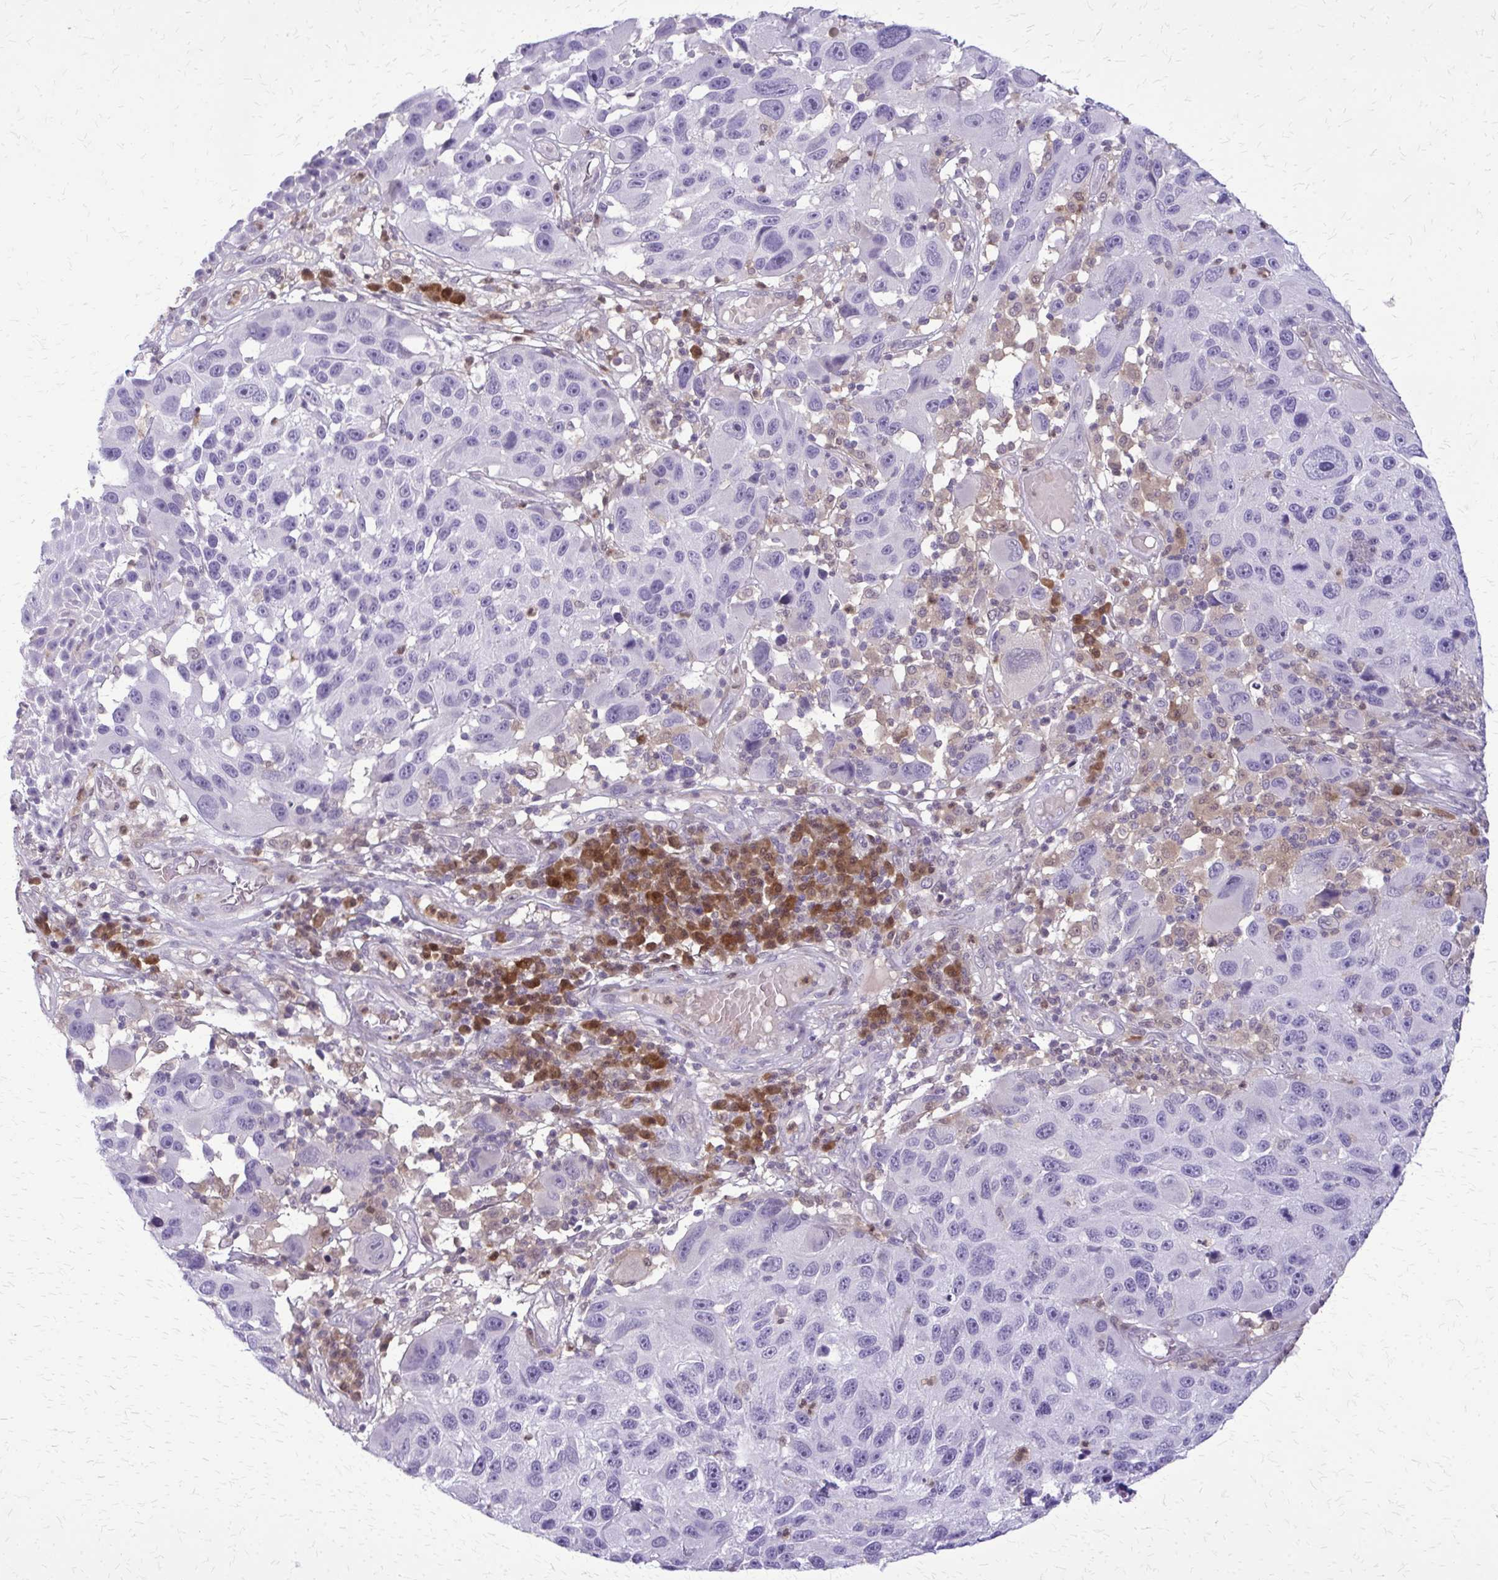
{"staining": {"intensity": "negative", "quantity": "none", "location": "none"}, "tissue": "melanoma", "cell_type": "Tumor cells", "image_type": "cancer", "snomed": [{"axis": "morphology", "description": "Malignant melanoma, NOS"}, {"axis": "topography", "description": "Skin"}], "caption": "DAB (3,3'-diaminobenzidine) immunohistochemical staining of human malignant melanoma shows no significant expression in tumor cells.", "gene": "GLRX", "patient": {"sex": "male", "age": 53}}